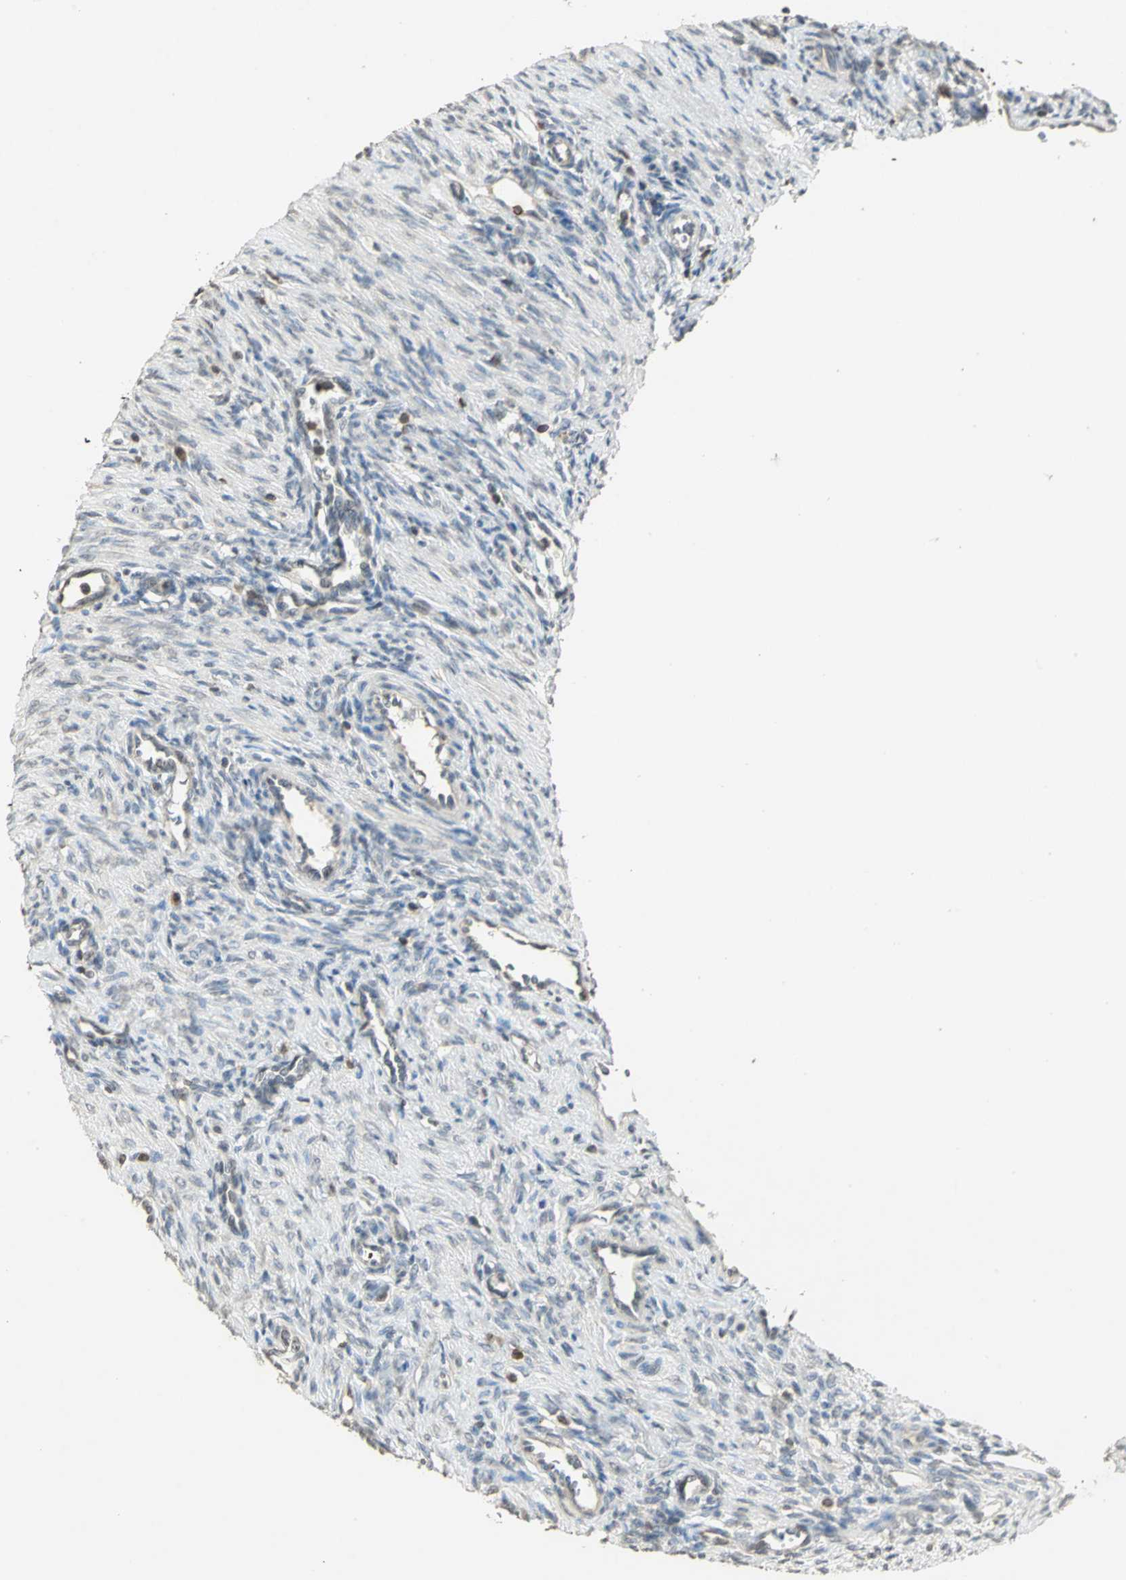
{"staining": {"intensity": "weak", "quantity": "<25%", "location": "cytoplasmic/membranous"}, "tissue": "ovary", "cell_type": "Follicle cells", "image_type": "normal", "snomed": [{"axis": "morphology", "description": "Normal tissue, NOS"}, {"axis": "topography", "description": "Ovary"}], "caption": "An immunohistochemistry histopathology image of unremarkable ovary is shown. There is no staining in follicle cells of ovary. (Brightfield microscopy of DAB (3,3'-diaminobenzidine) immunohistochemistry at high magnification).", "gene": "IL16", "patient": {"sex": "female", "age": 33}}